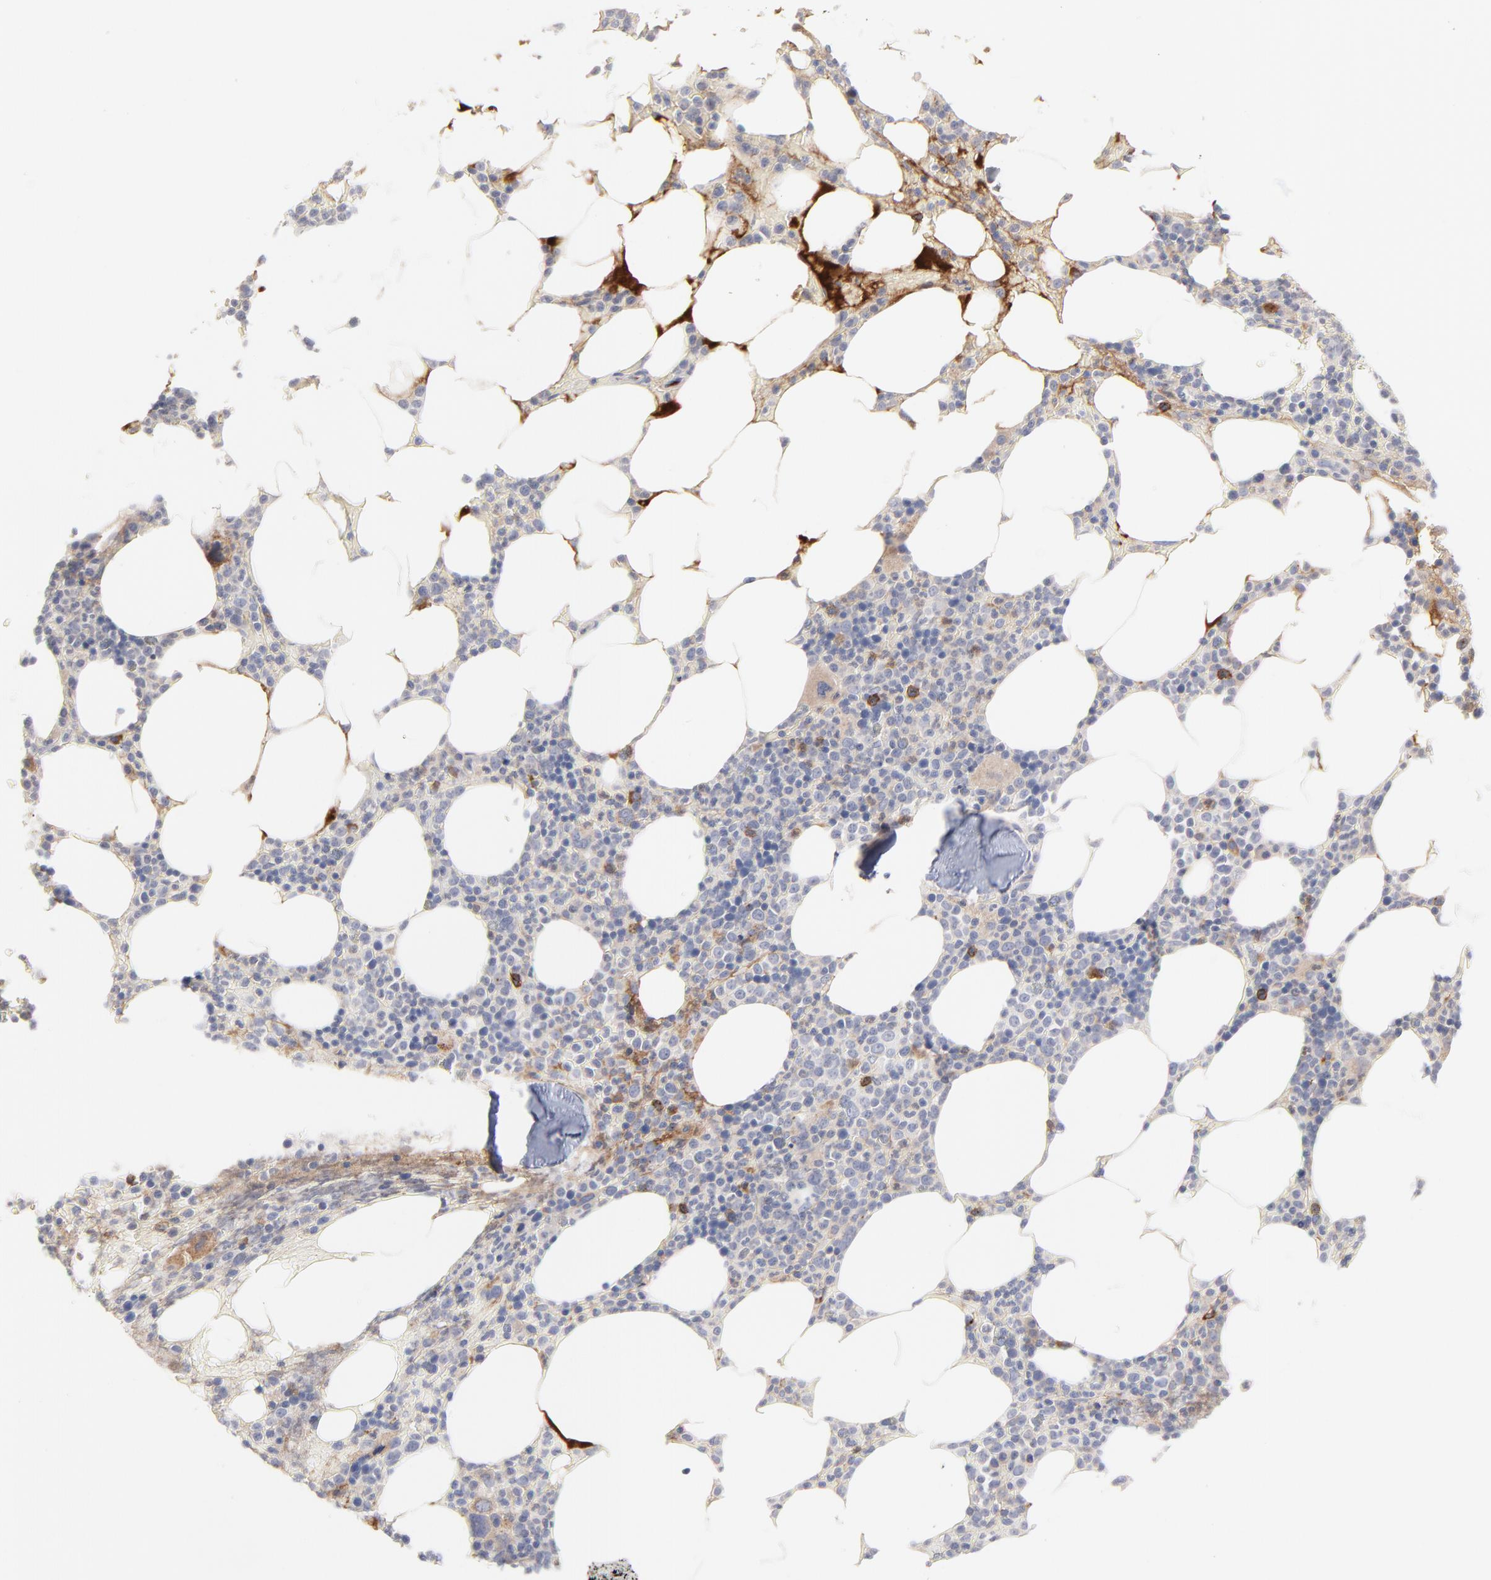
{"staining": {"intensity": "moderate", "quantity": "<25%", "location": "cytoplasmic/membranous"}, "tissue": "bone marrow", "cell_type": "Hematopoietic cells", "image_type": "normal", "snomed": [{"axis": "morphology", "description": "Normal tissue, NOS"}, {"axis": "topography", "description": "Bone marrow"}], "caption": "High-magnification brightfield microscopy of normal bone marrow stained with DAB (brown) and counterstained with hematoxylin (blue). hematopoietic cells exhibit moderate cytoplasmic/membranous positivity is seen in approximately<25% of cells. The protein of interest is stained brown, and the nuclei are stained in blue (DAB IHC with brightfield microscopy, high magnification).", "gene": "CCR3", "patient": {"sex": "female", "age": 66}}